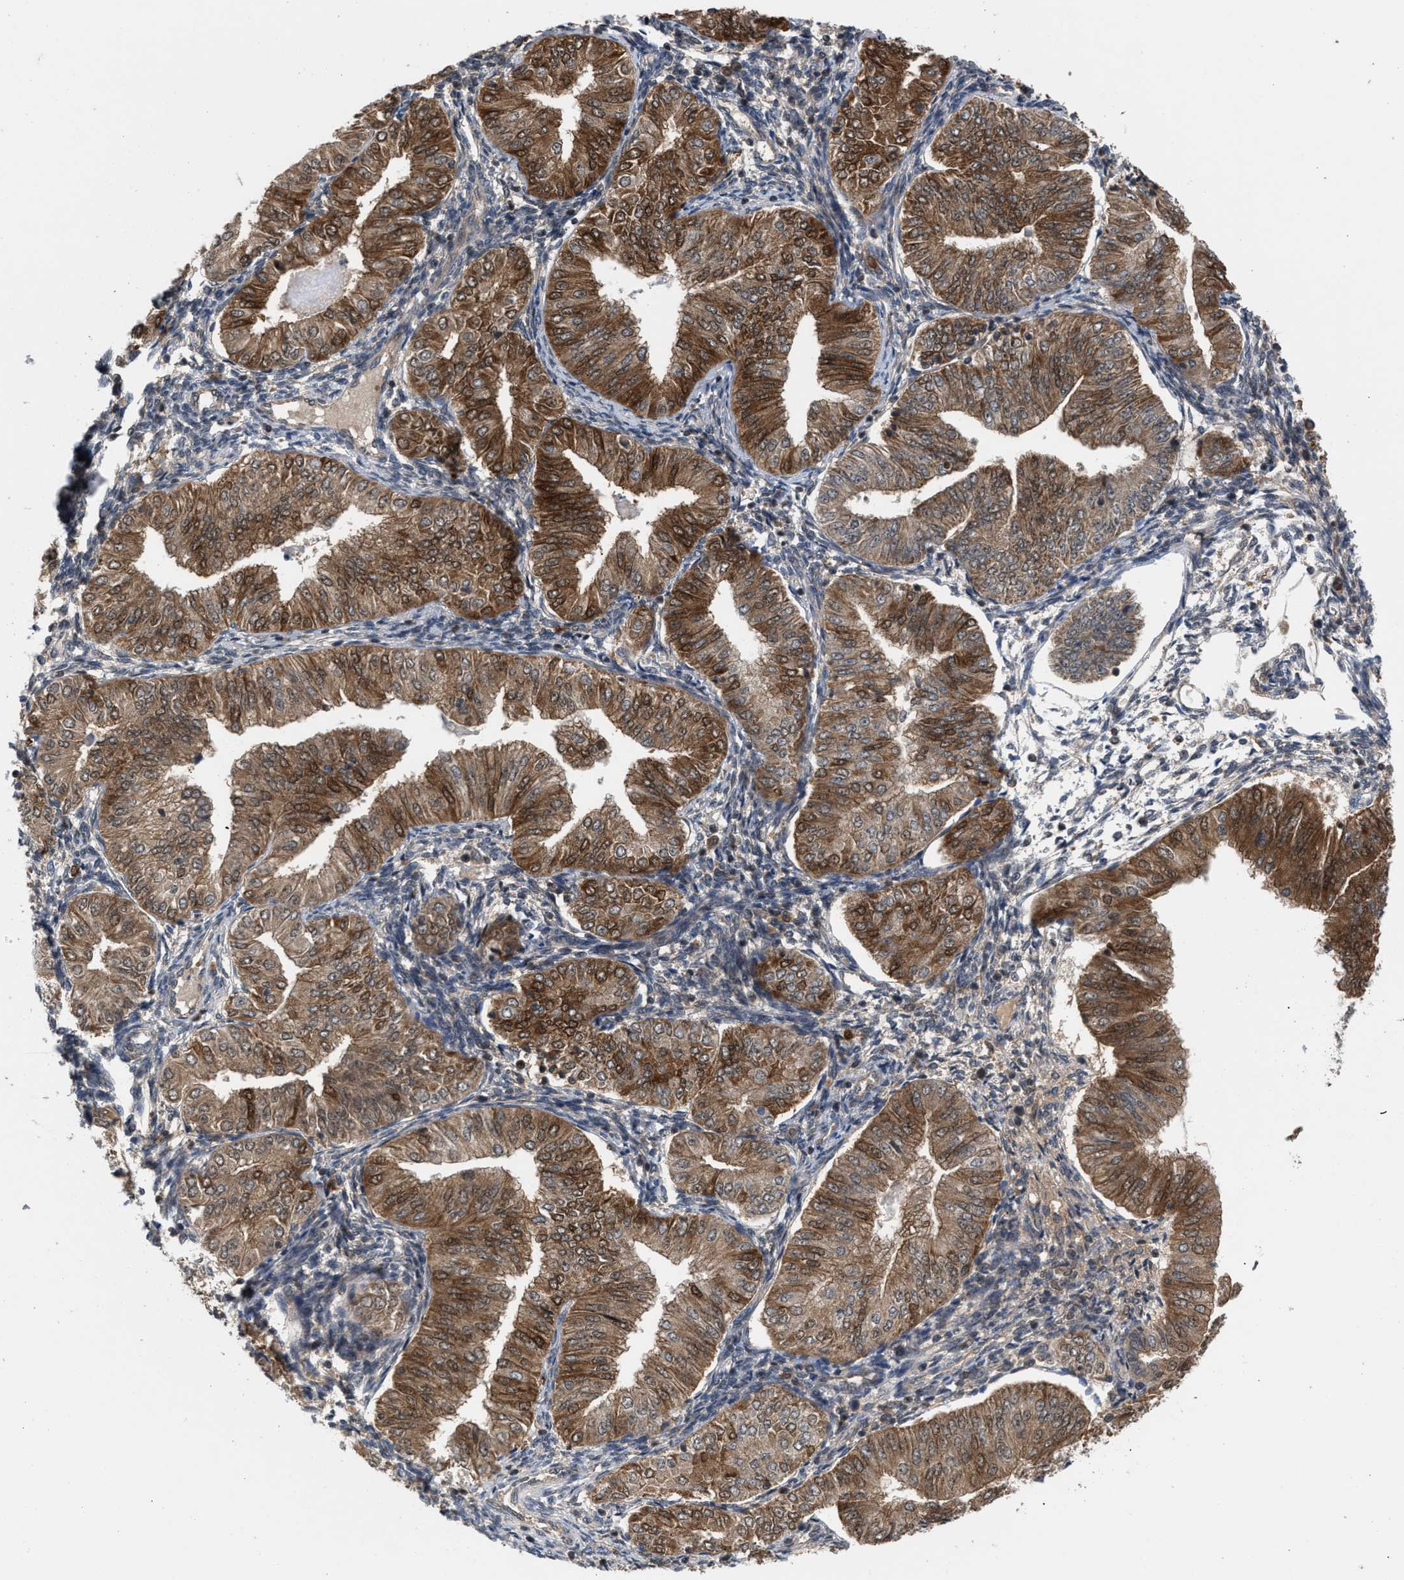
{"staining": {"intensity": "moderate", "quantity": "25%-75%", "location": "cytoplasmic/membranous"}, "tissue": "endometrial cancer", "cell_type": "Tumor cells", "image_type": "cancer", "snomed": [{"axis": "morphology", "description": "Normal tissue, NOS"}, {"axis": "morphology", "description": "Adenocarcinoma, NOS"}, {"axis": "topography", "description": "Endometrium"}], "caption": "DAB immunohistochemical staining of endometrial adenocarcinoma reveals moderate cytoplasmic/membranous protein expression in about 25%-75% of tumor cells.", "gene": "C9orf78", "patient": {"sex": "female", "age": 53}}